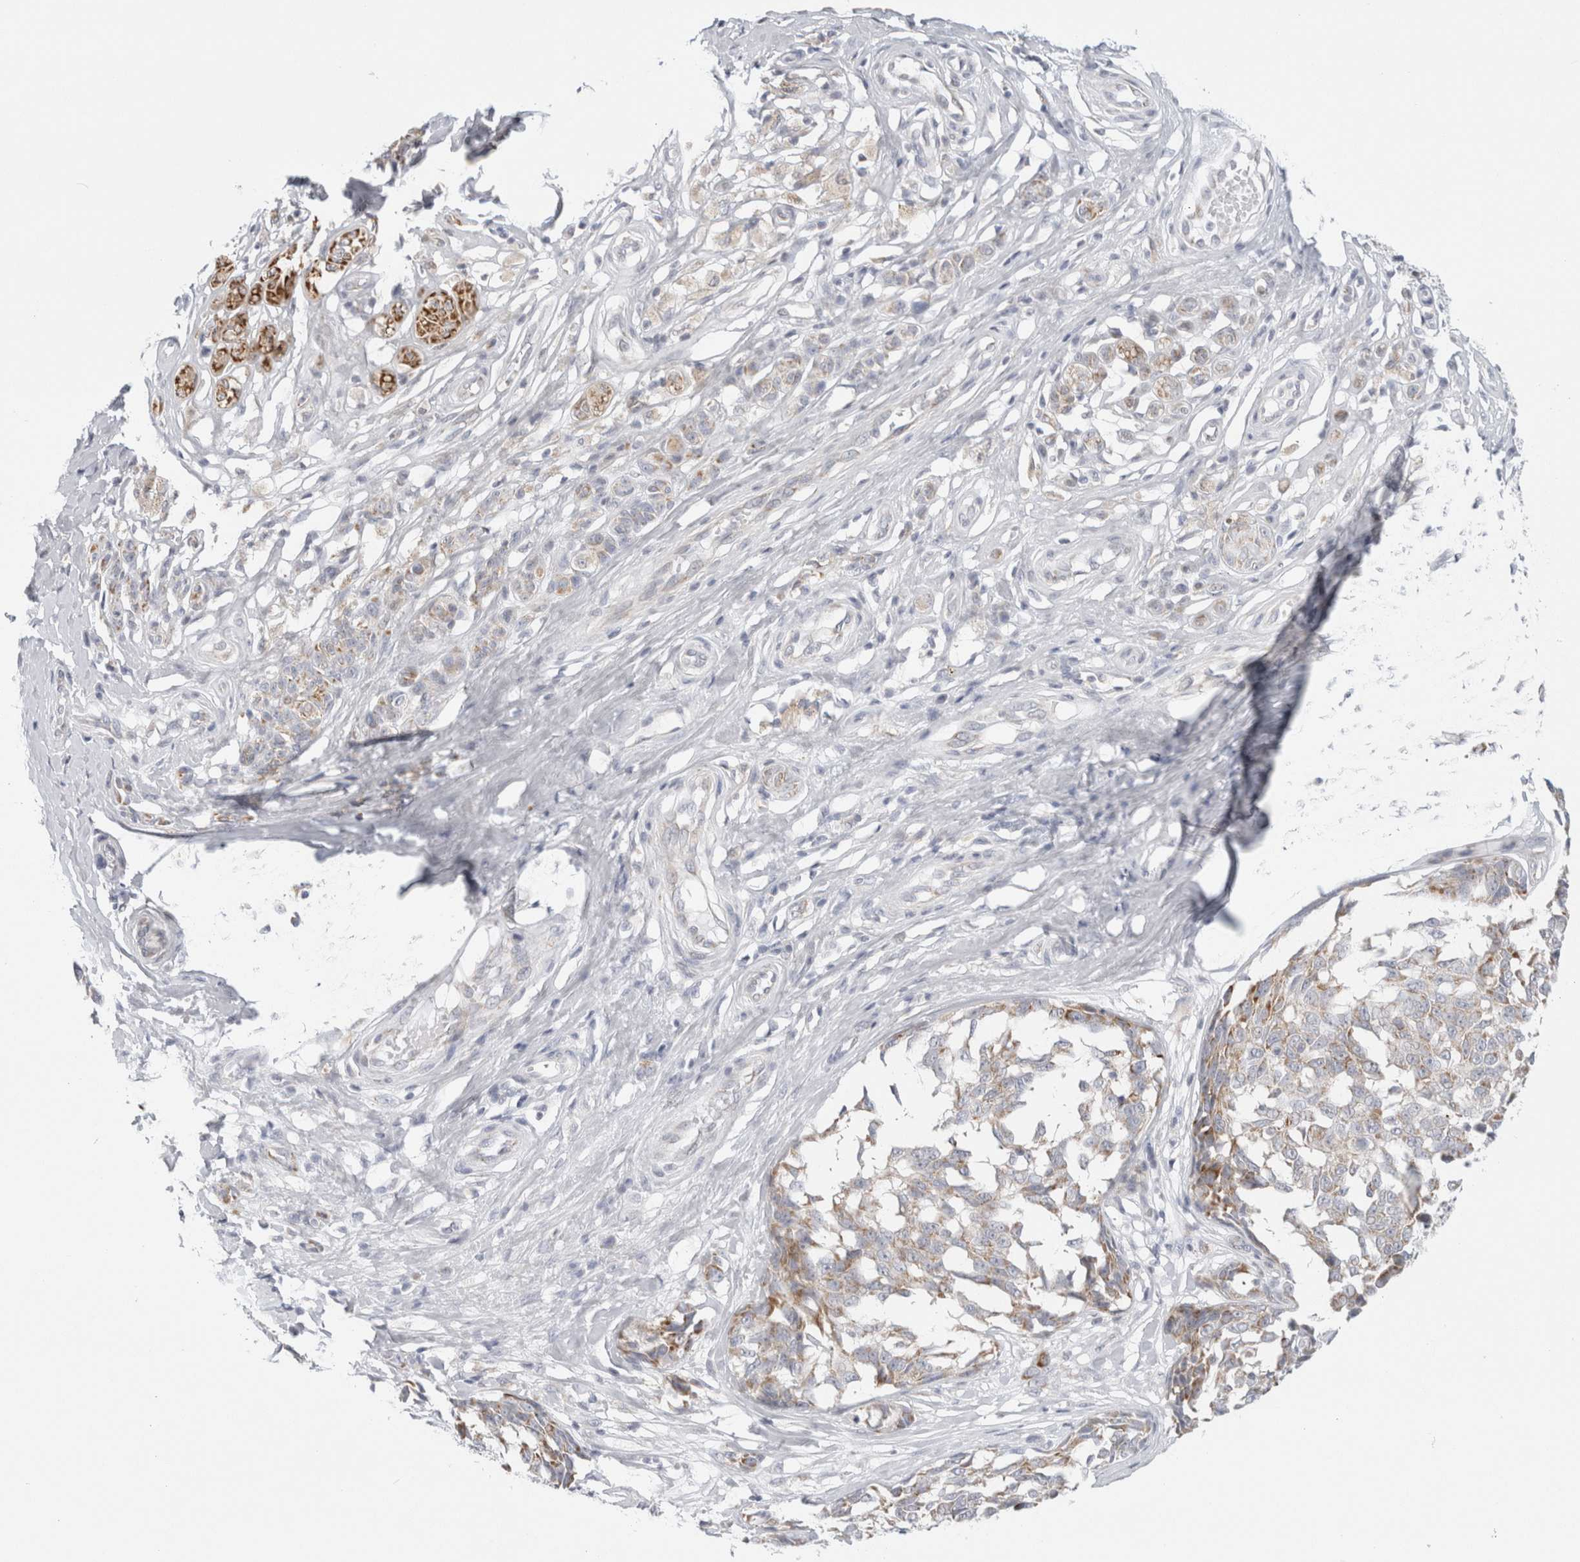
{"staining": {"intensity": "moderate", "quantity": ">75%", "location": "cytoplasmic/membranous"}, "tissue": "melanoma", "cell_type": "Tumor cells", "image_type": "cancer", "snomed": [{"axis": "morphology", "description": "Malignant melanoma, NOS"}, {"axis": "topography", "description": "Skin"}], "caption": "Malignant melanoma stained with IHC shows moderate cytoplasmic/membranous positivity in approximately >75% of tumor cells.", "gene": "FAHD1", "patient": {"sex": "female", "age": 64}}